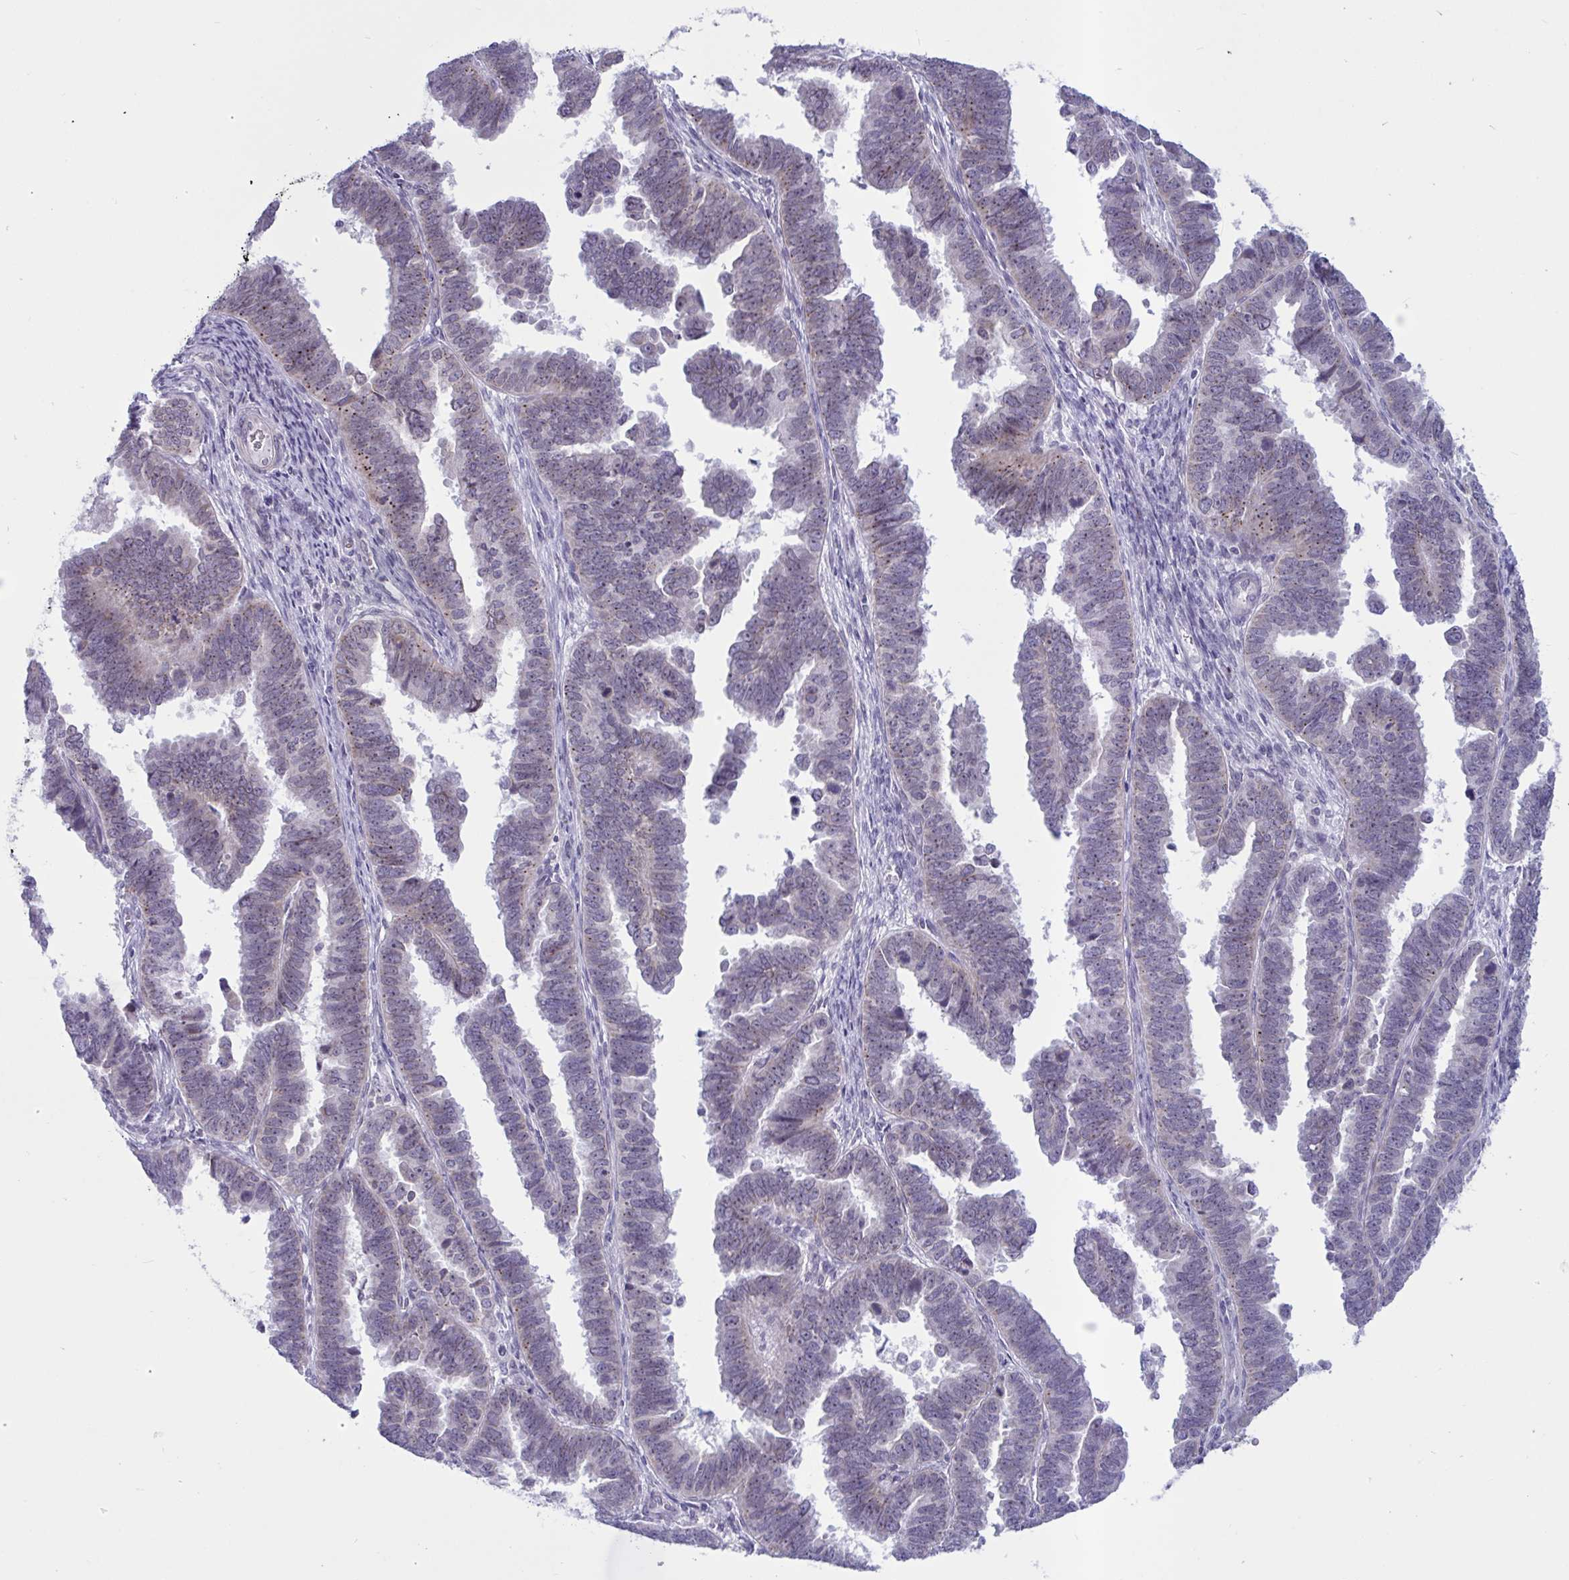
{"staining": {"intensity": "weak", "quantity": "25%-75%", "location": "cytoplasmic/membranous"}, "tissue": "endometrial cancer", "cell_type": "Tumor cells", "image_type": "cancer", "snomed": [{"axis": "morphology", "description": "Adenocarcinoma, NOS"}, {"axis": "topography", "description": "Endometrium"}], "caption": "This photomicrograph displays immunohistochemistry (IHC) staining of adenocarcinoma (endometrial), with low weak cytoplasmic/membranous positivity in about 25%-75% of tumor cells.", "gene": "DOCK11", "patient": {"sex": "female", "age": 75}}